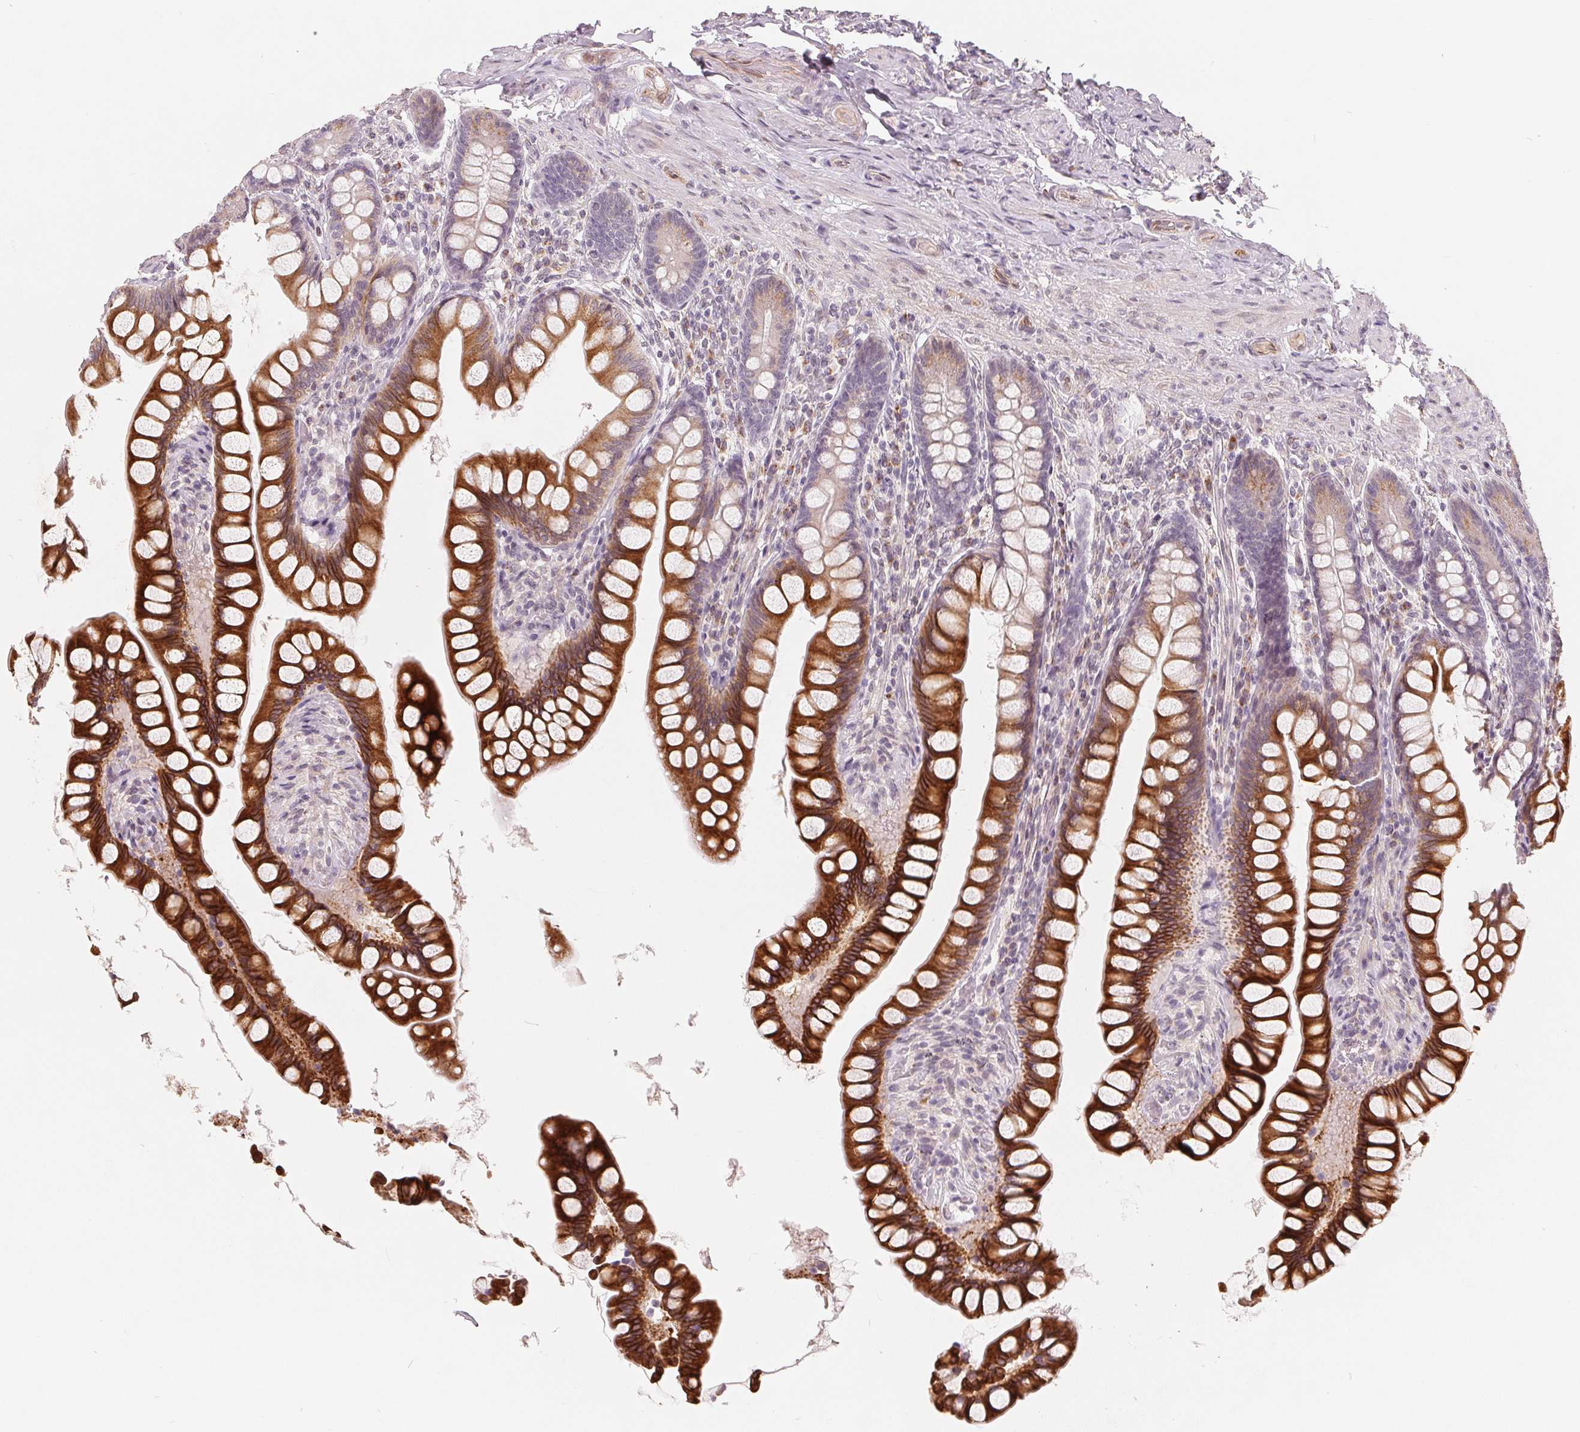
{"staining": {"intensity": "strong", "quantity": ">75%", "location": "cytoplasmic/membranous"}, "tissue": "small intestine", "cell_type": "Glandular cells", "image_type": "normal", "snomed": [{"axis": "morphology", "description": "Normal tissue, NOS"}, {"axis": "topography", "description": "Small intestine"}], "caption": "An immunohistochemistry (IHC) micrograph of unremarkable tissue is shown. Protein staining in brown shows strong cytoplasmic/membranous positivity in small intestine within glandular cells. (DAB (3,3'-diaminobenzidine) IHC with brightfield microscopy, high magnification).", "gene": "TMSB15B", "patient": {"sex": "male", "age": 70}}